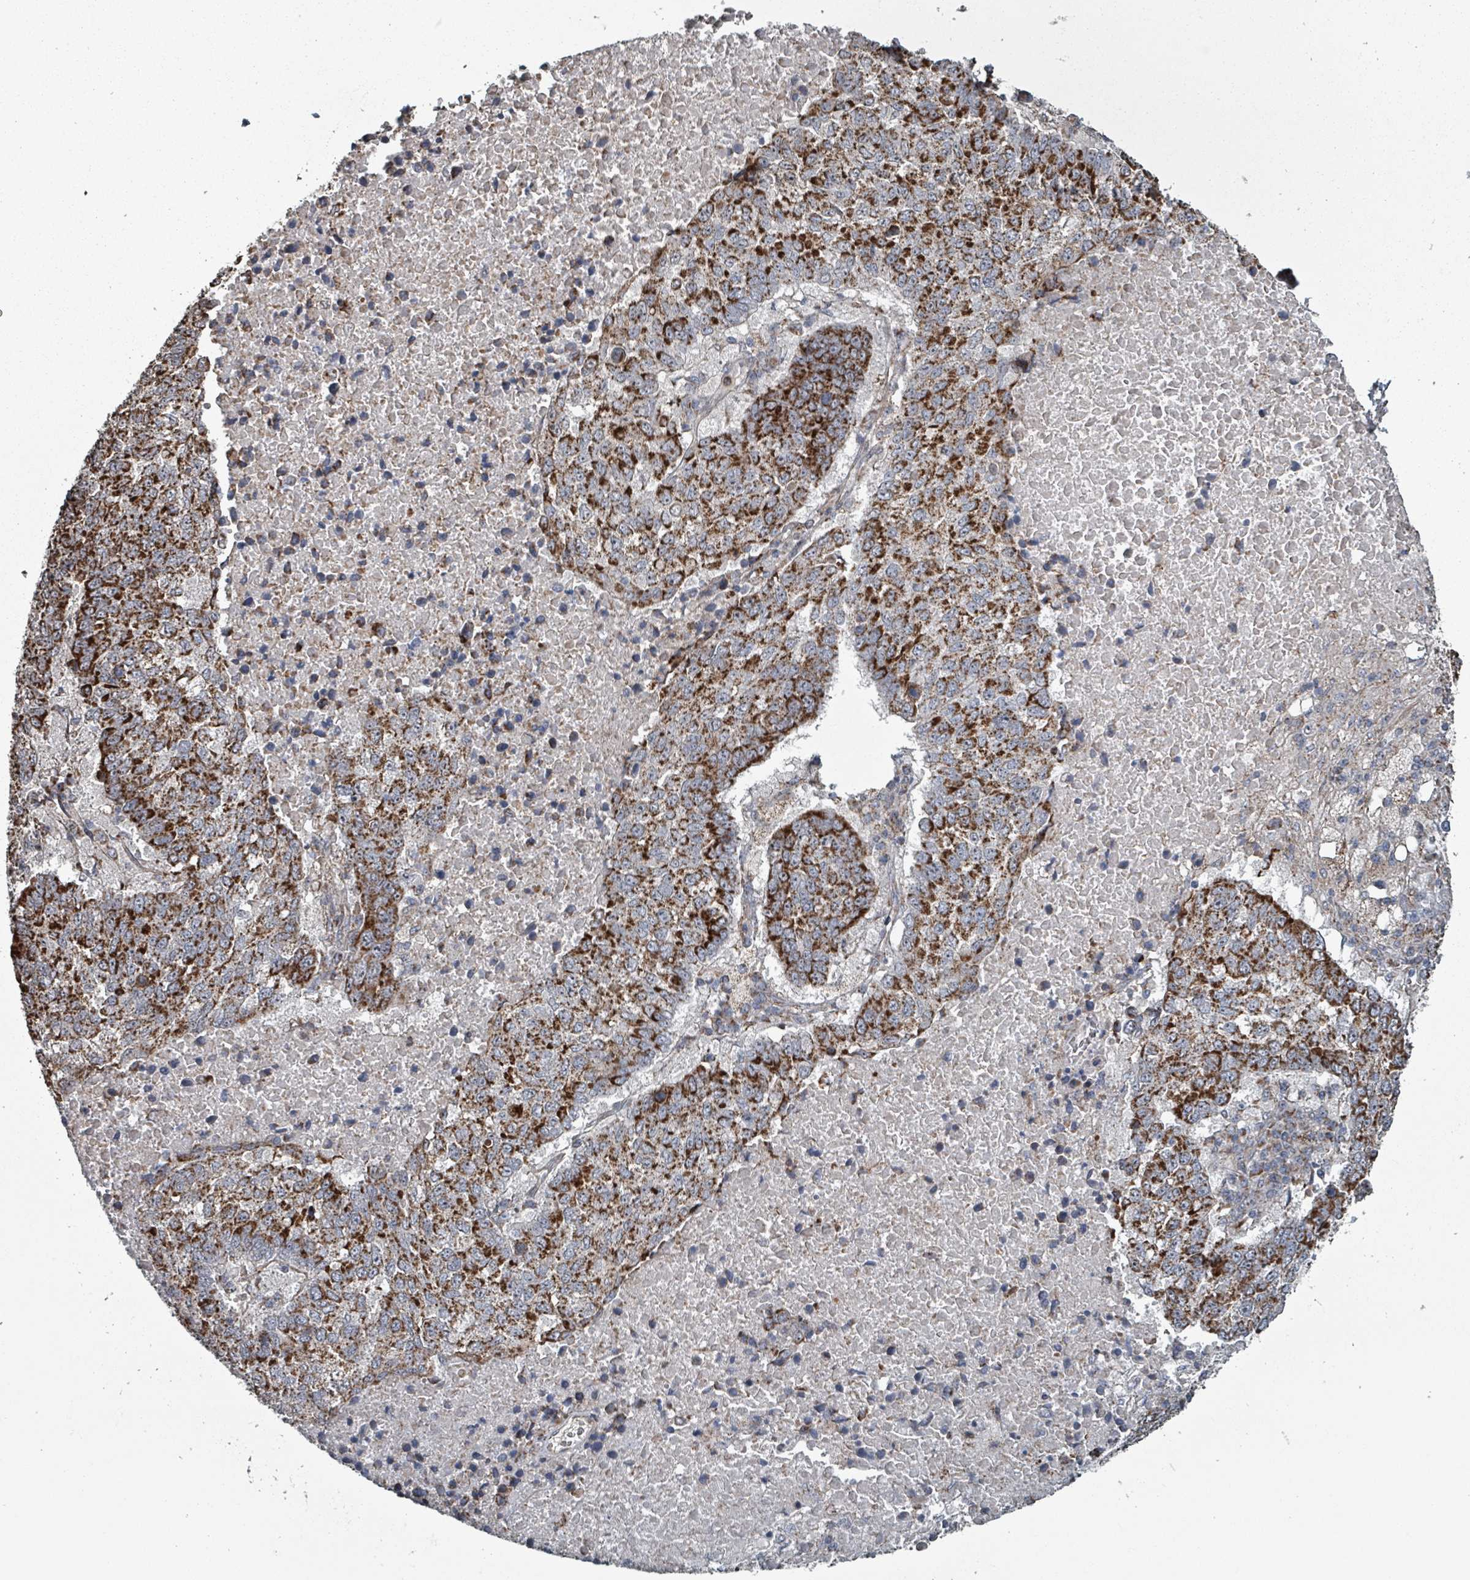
{"staining": {"intensity": "strong", "quantity": ">75%", "location": "cytoplasmic/membranous"}, "tissue": "lung cancer", "cell_type": "Tumor cells", "image_type": "cancer", "snomed": [{"axis": "morphology", "description": "Squamous cell carcinoma, NOS"}, {"axis": "topography", "description": "Lung"}], "caption": "Lung cancer stained with a brown dye exhibits strong cytoplasmic/membranous positive staining in about >75% of tumor cells.", "gene": "MRPL4", "patient": {"sex": "male", "age": 73}}